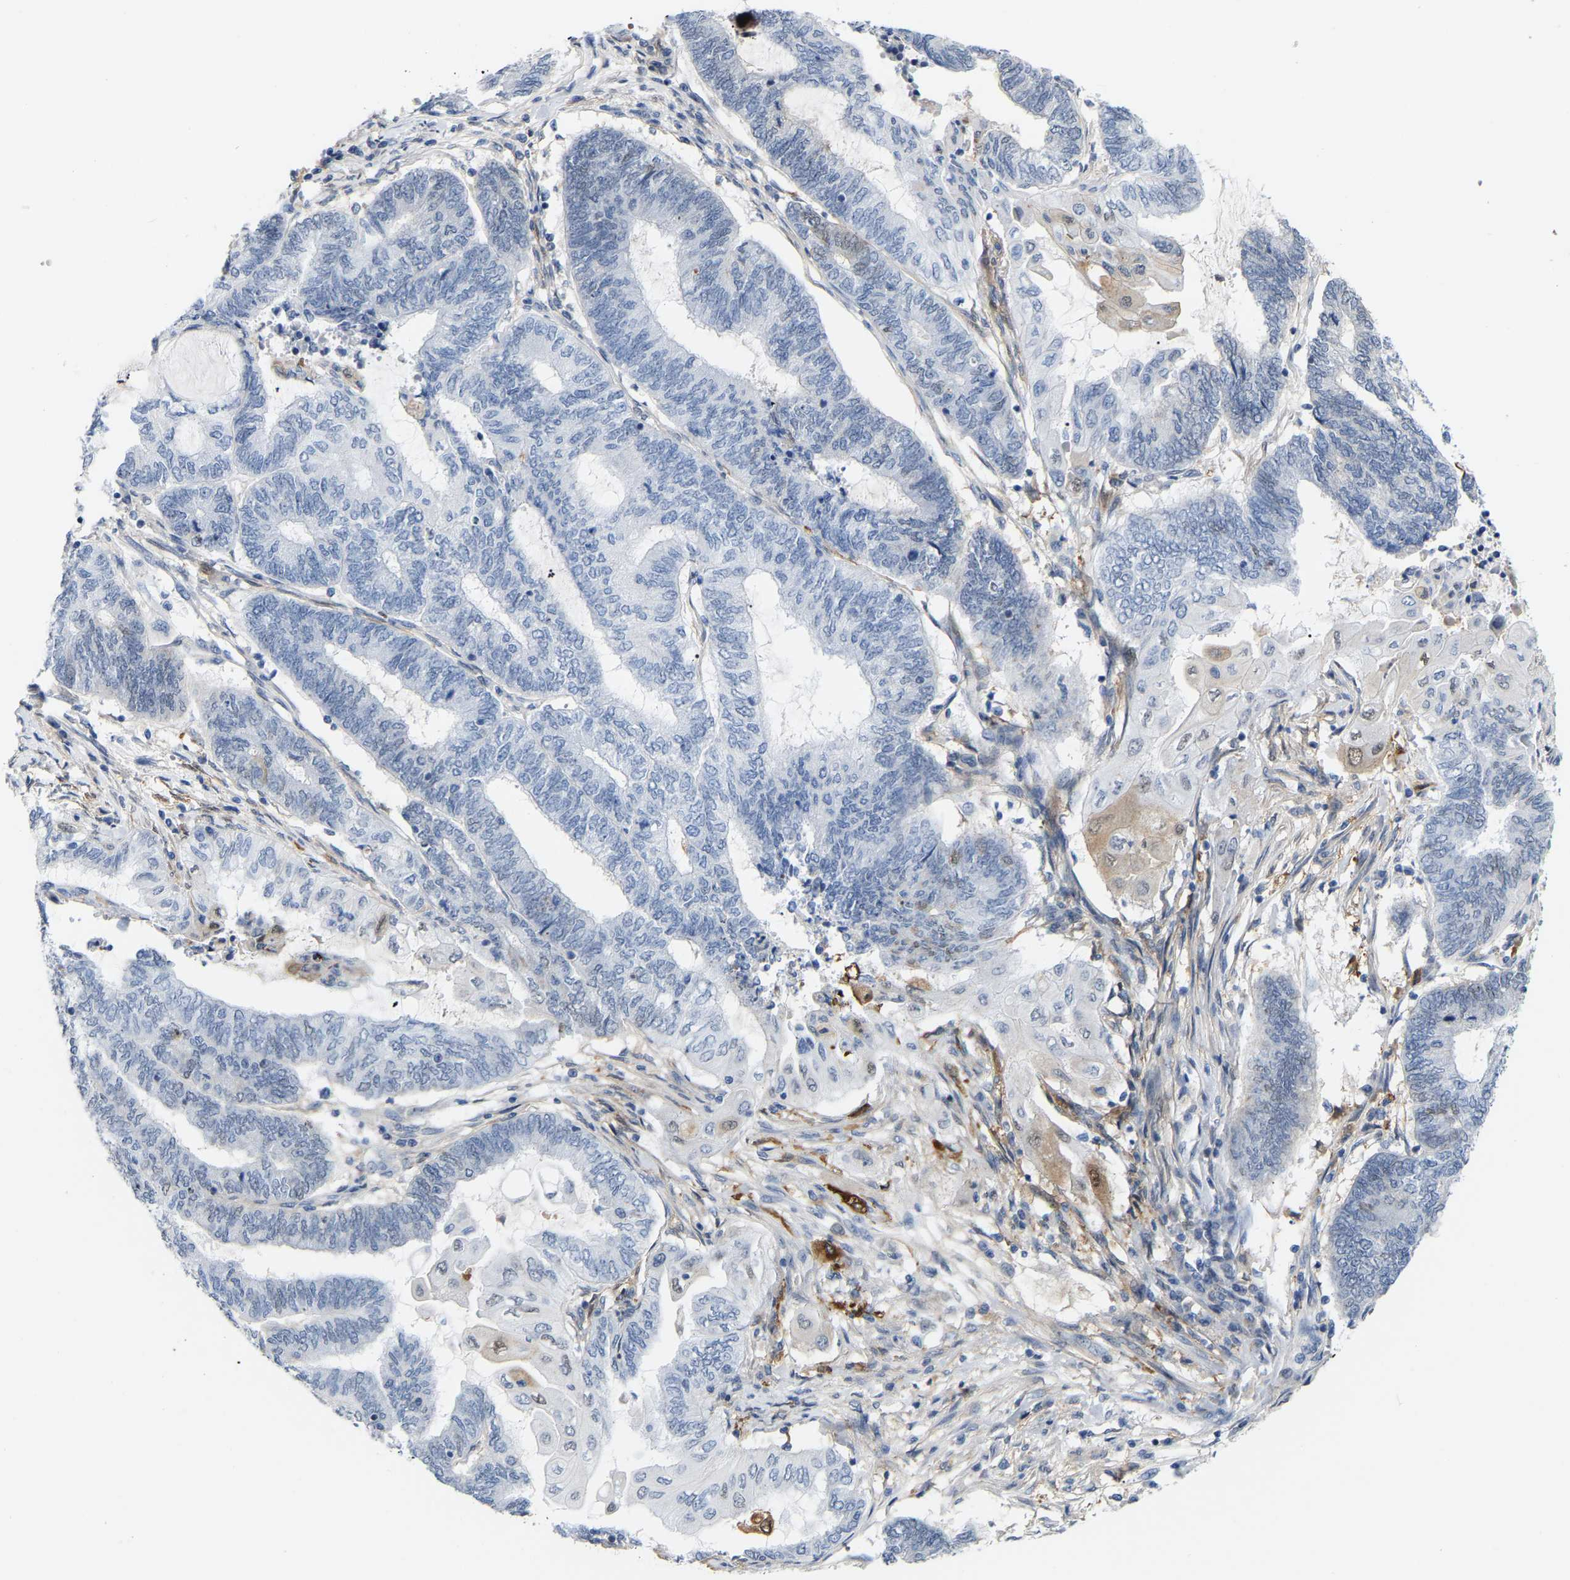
{"staining": {"intensity": "negative", "quantity": "none", "location": "none"}, "tissue": "endometrial cancer", "cell_type": "Tumor cells", "image_type": "cancer", "snomed": [{"axis": "morphology", "description": "Adenocarcinoma, NOS"}, {"axis": "topography", "description": "Uterus"}, {"axis": "topography", "description": "Endometrium"}], "caption": "Immunohistochemical staining of endometrial cancer displays no significant staining in tumor cells. (DAB immunohistochemistry (IHC) visualized using brightfield microscopy, high magnification).", "gene": "ABTB2", "patient": {"sex": "female", "age": 70}}